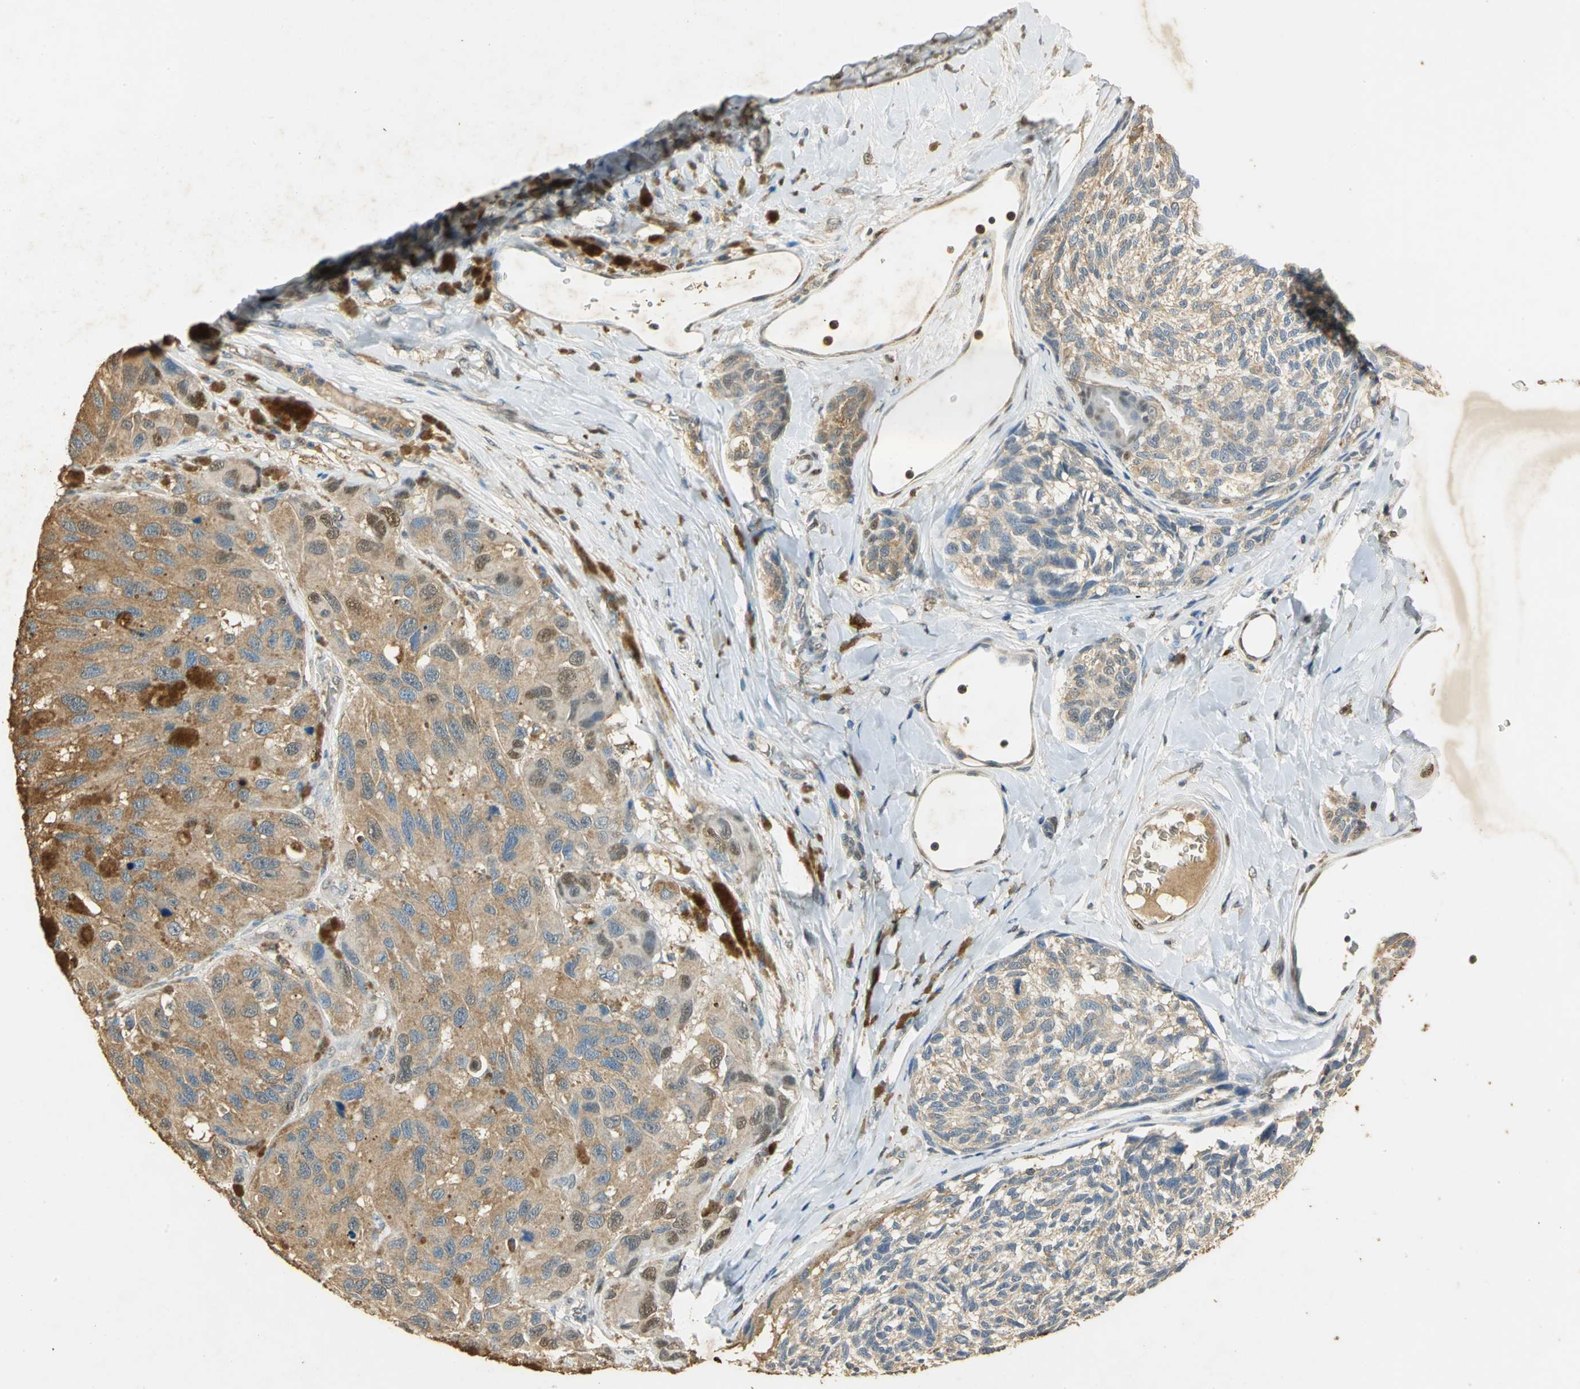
{"staining": {"intensity": "moderate", "quantity": ">75%", "location": "cytoplasmic/membranous"}, "tissue": "melanoma", "cell_type": "Tumor cells", "image_type": "cancer", "snomed": [{"axis": "morphology", "description": "Malignant melanoma, NOS"}, {"axis": "topography", "description": "Skin"}], "caption": "There is medium levels of moderate cytoplasmic/membranous staining in tumor cells of malignant melanoma, as demonstrated by immunohistochemical staining (brown color).", "gene": "GAPDH", "patient": {"sex": "female", "age": 73}}